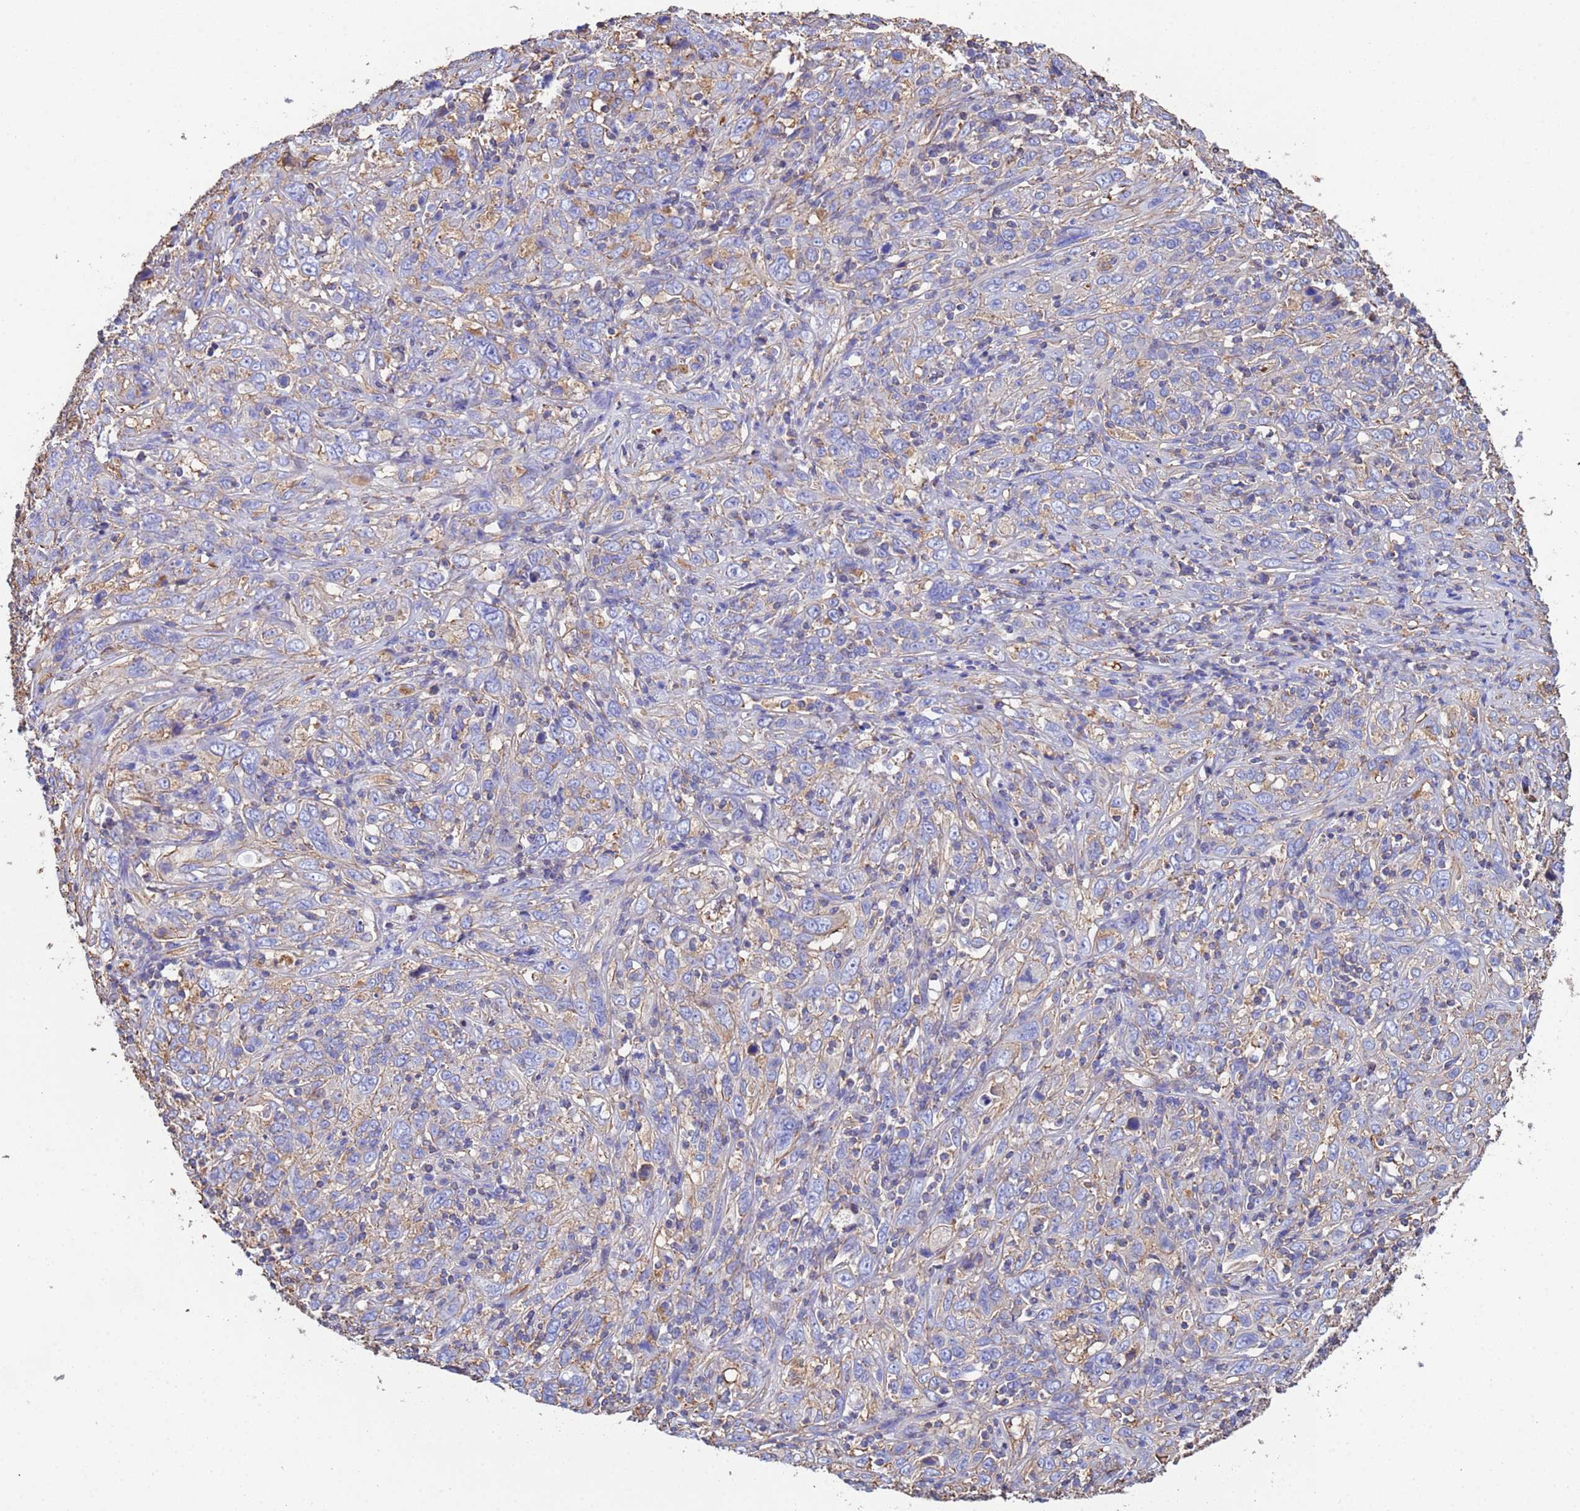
{"staining": {"intensity": "negative", "quantity": "none", "location": "none"}, "tissue": "cervical cancer", "cell_type": "Tumor cells", "image_type": "cancer", "snomed": [{"axis": "morphology", "description": "Squamous cell carcinoma, NOS"}, {"axis": "topography", "description": "Cervix"}], "caption": "Photomicrograph shows no protein positivity in tumor cells of squamous cell carcinoma (cervical) tissue.", "gene": "MYL12A", "patient": {"sex": "female", "age": 46}}